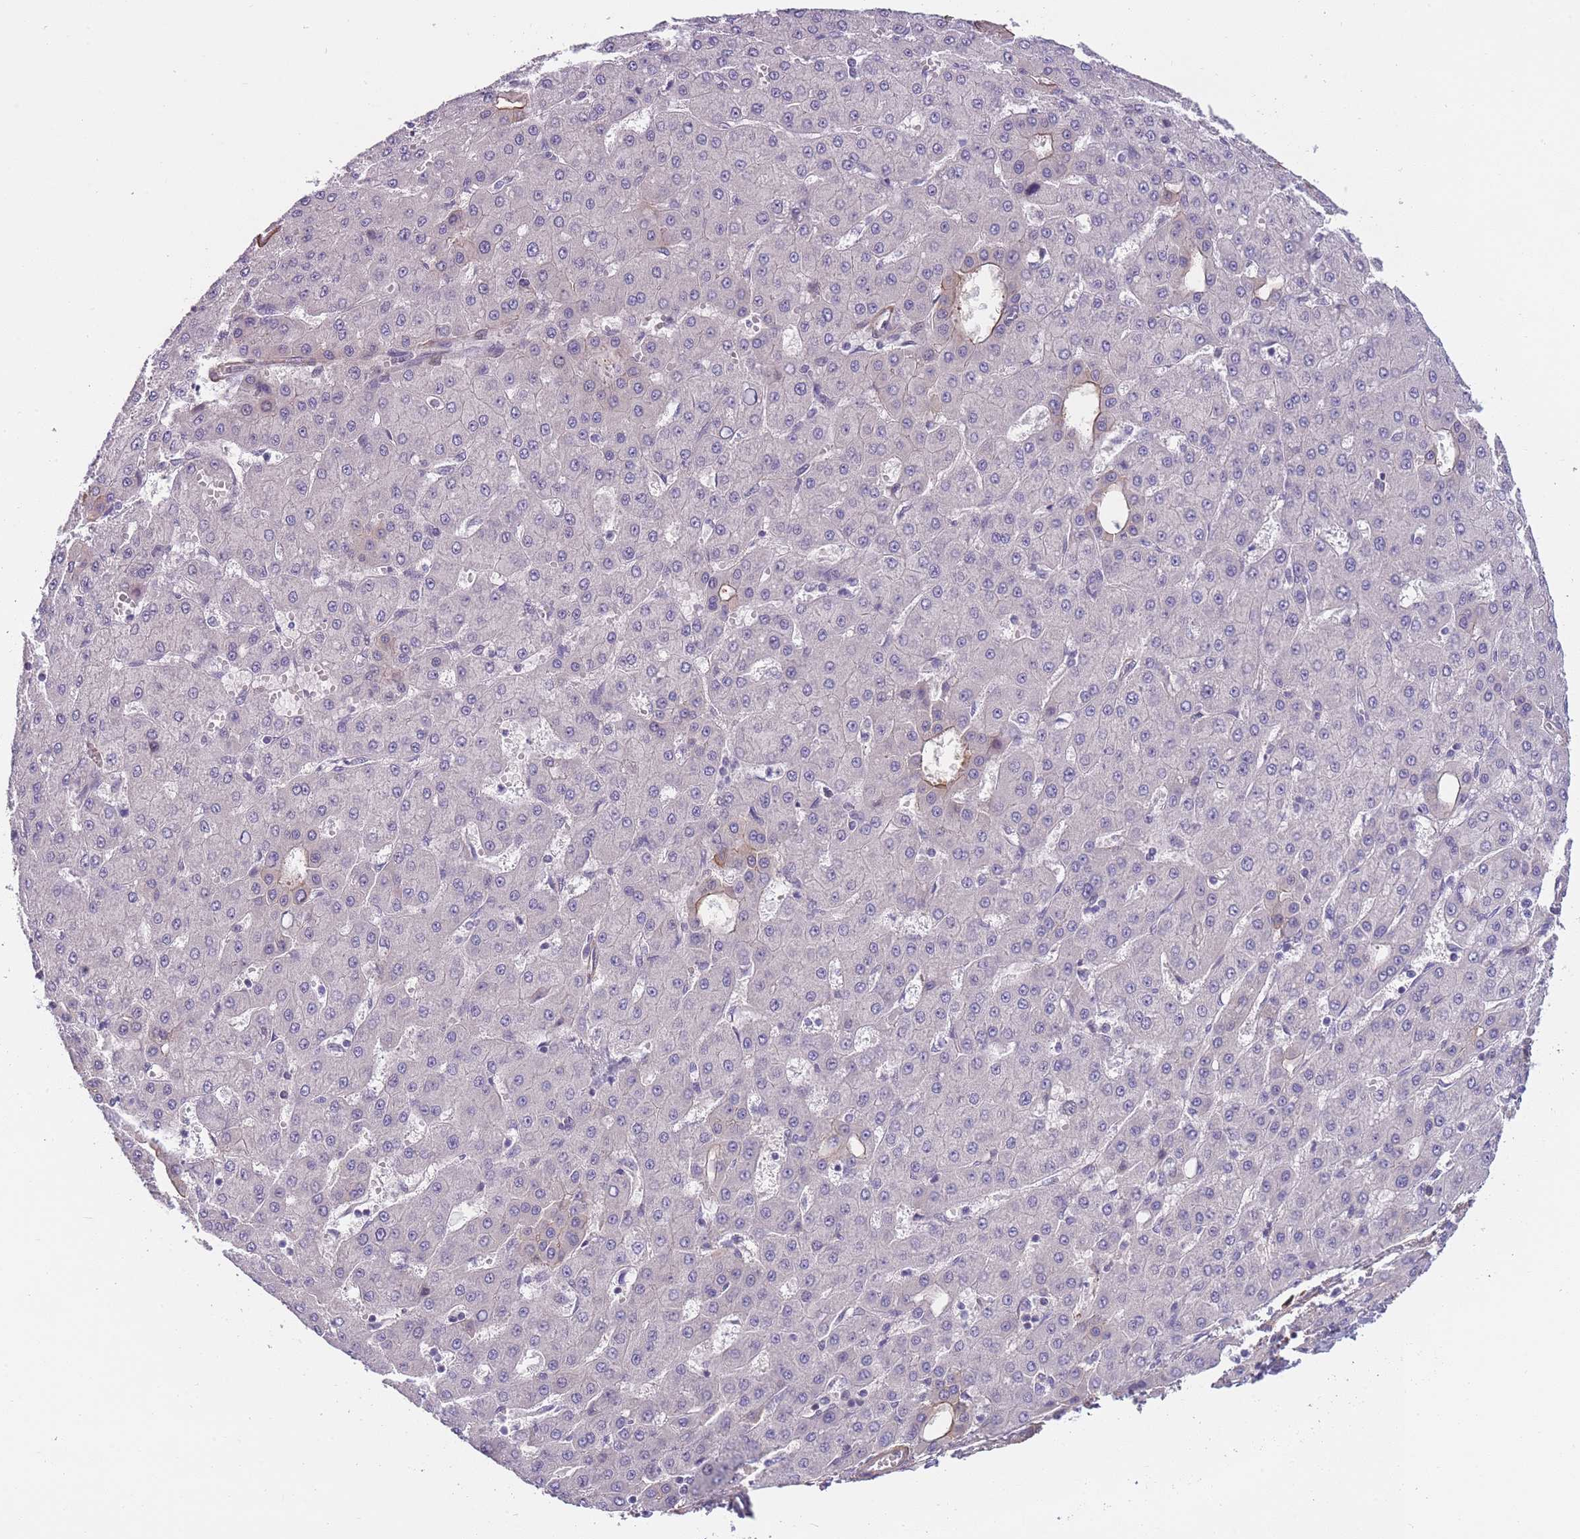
{"staining": {"intensity": "negative", "quantity": "none", "location": "none"}, "tissue": "liver cancer", "cell_type": "Tumor cells", "image_type": "cancer", "snomed": [{"axis": "morphology", "description": "Carcinoma, Hepatocellular, NOS"}, {"axis": "topography", "description": "Liver"}], "caption": "There is no significant expression in tumor cells of hepatocellular carcinoma (liver). (DAB IHC, high magnification).", "gene": "FAM124A", "patient": {"sex": "male", "age": 47}}